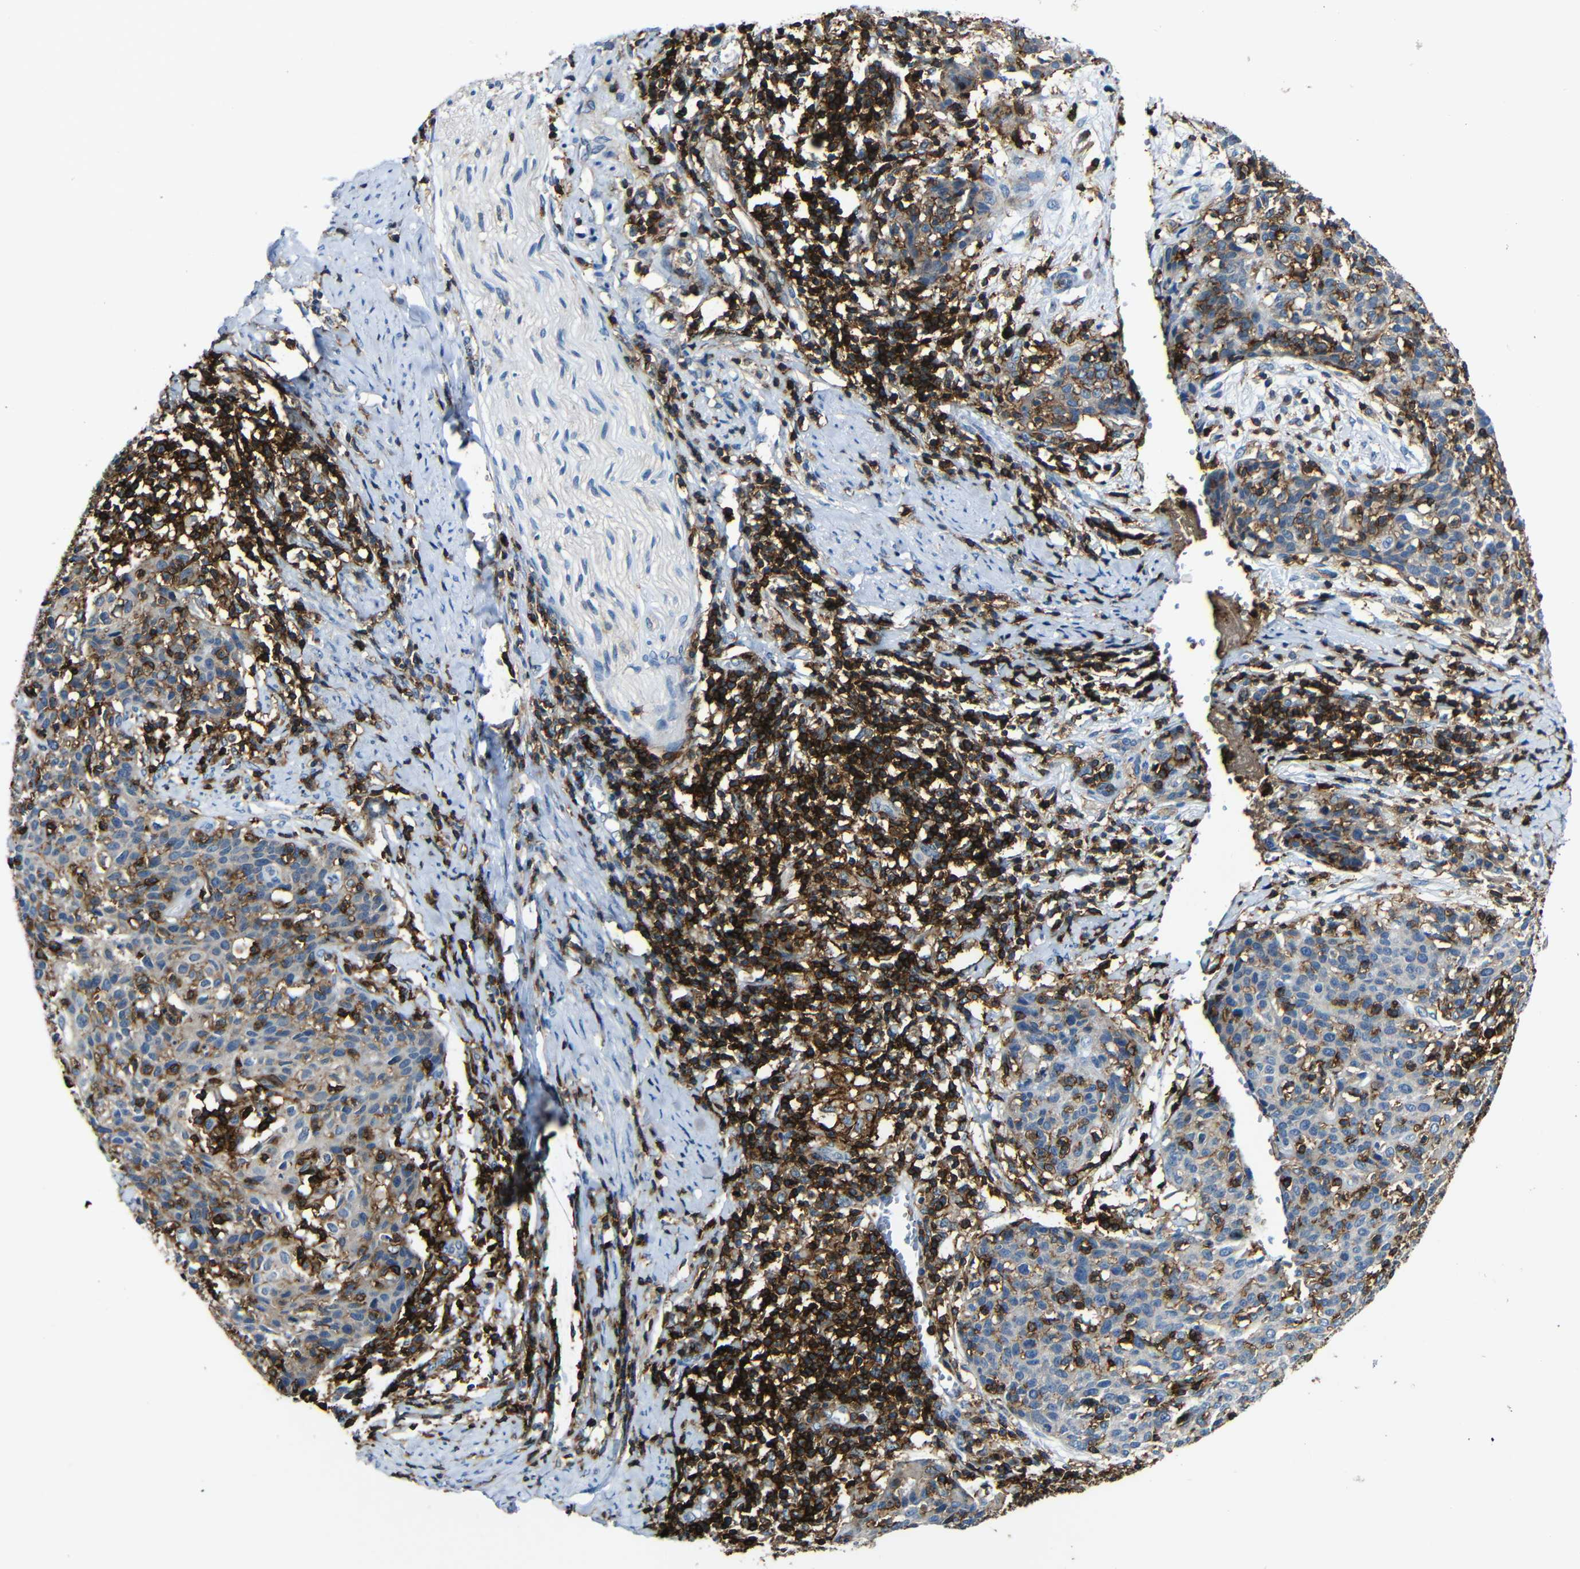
{"staining": {"intensity": "weak", "quantity": "25%-75%", "location": "cytoplasmic/membranous"}, "tissue": "cervical cancer", "cell_type": "Tumor cells", "image_type": "cancer", "snomed": [{"axis": "morphology", "description": "Squamous cell carcinoma, NOS"}, {"axis": "topography", "description": "Cervix"}], "caption": "A photomicrograph of cervical cancer (squamous cell carcinoma) stained for a protein reveals weak cytoplasmic/membranous brown staining in tumor cells. (DAB = brown stain, brightfield microscopy at high magnification).", "gene": "P2RY12", "patient": {"sex": "female", "age": 38}}